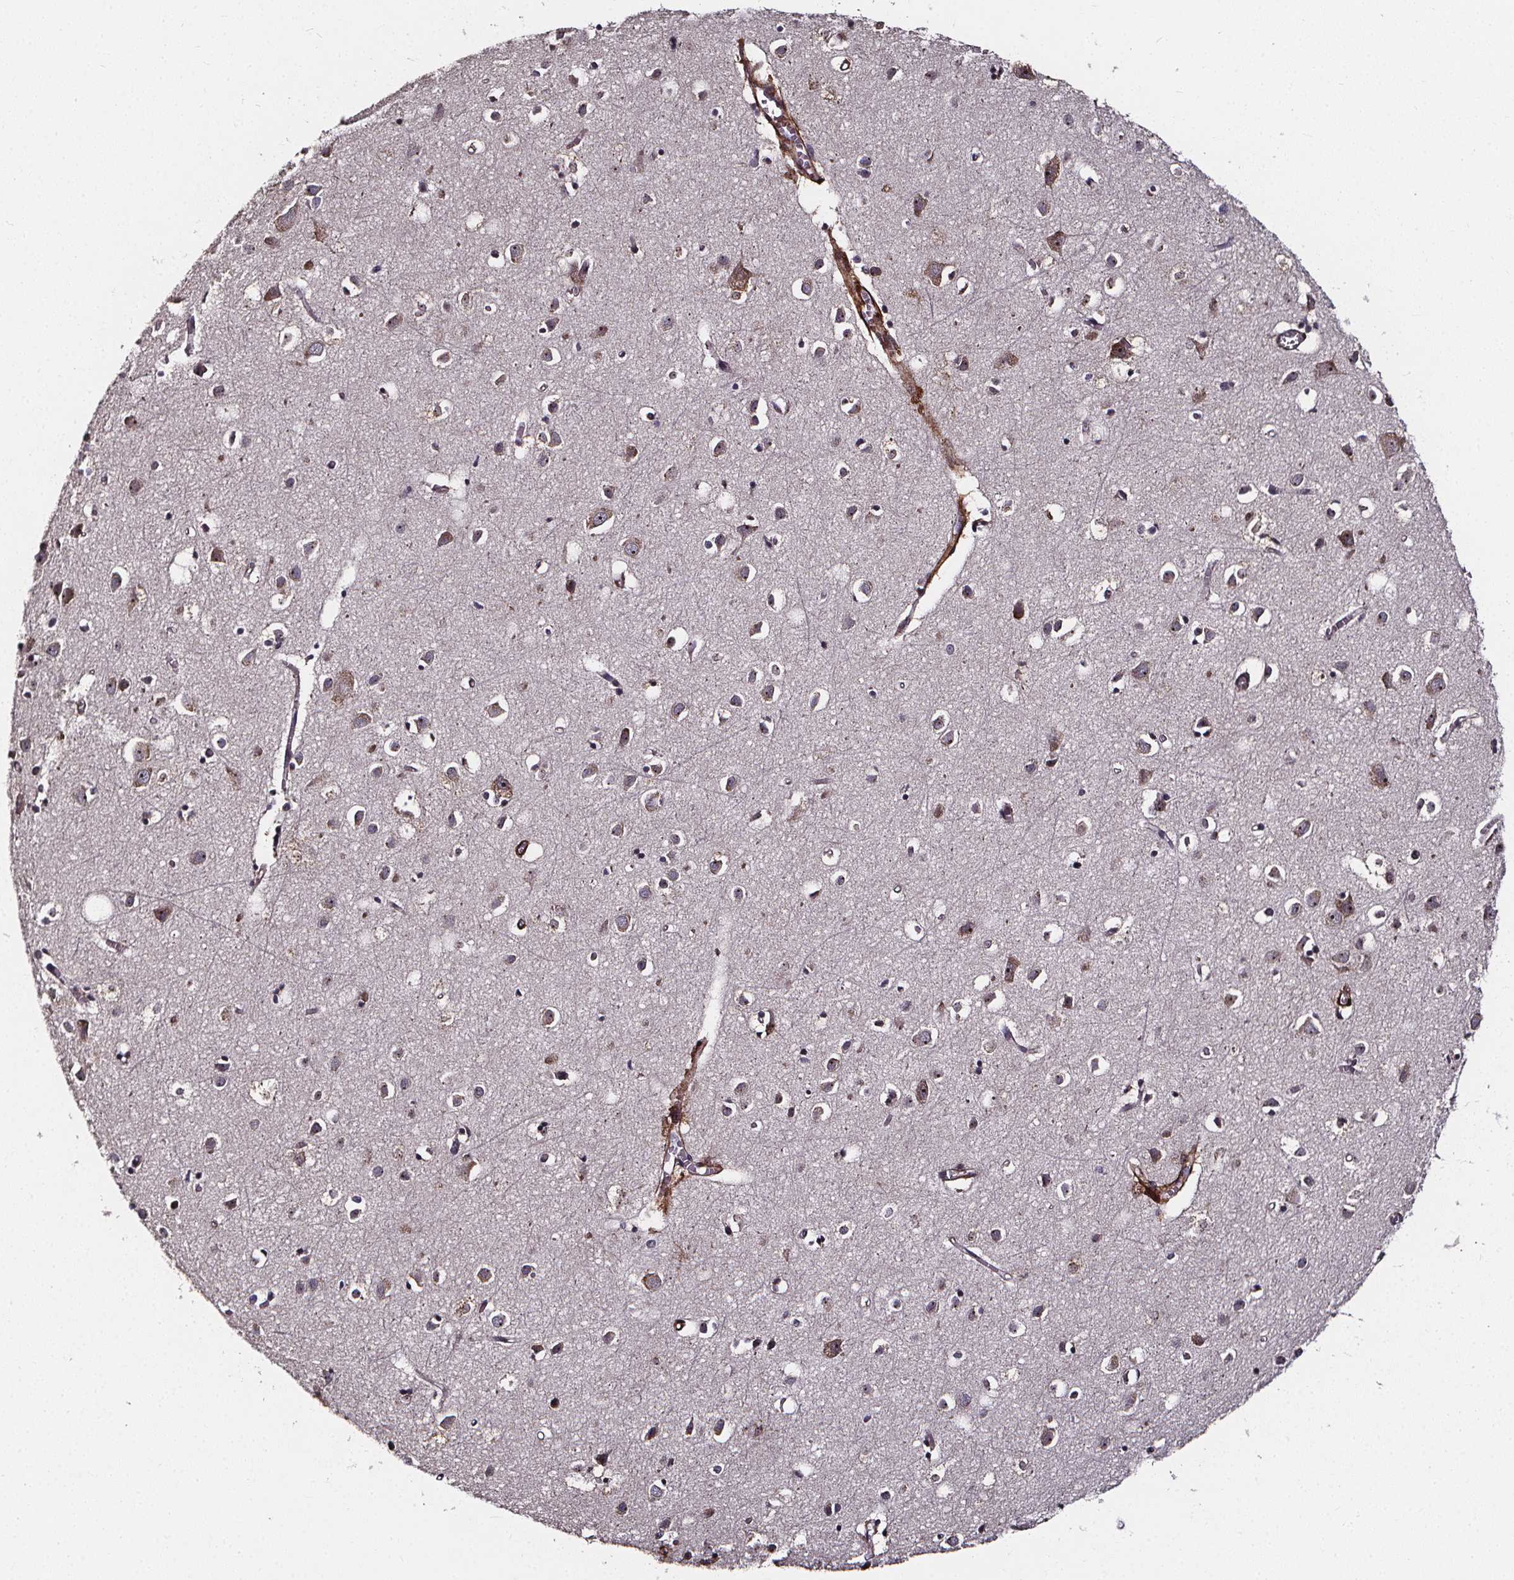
{"staining": {"intensity": "weak", "quantity": ">75%", "location": "cytoplasmic/membranous"}, "tissue": "cerebral cortex", "cell_type": "Endothelial cells", "image_type": "normal", "snomed": [{"axis": "morphology", "description": "Normal tissue, NOS"}, {"axis": "topography", "description": "Cerebral cortex"}], "caption": "A high-resolution photomicrograph shows IHC staining of normal cerebral cortex, which demonstrates weak cytoplasmic/membranous staining in about >75% of endothelial cells.", "gene": "AEBP1", "patient": {"sex": "male", "age": 70}}